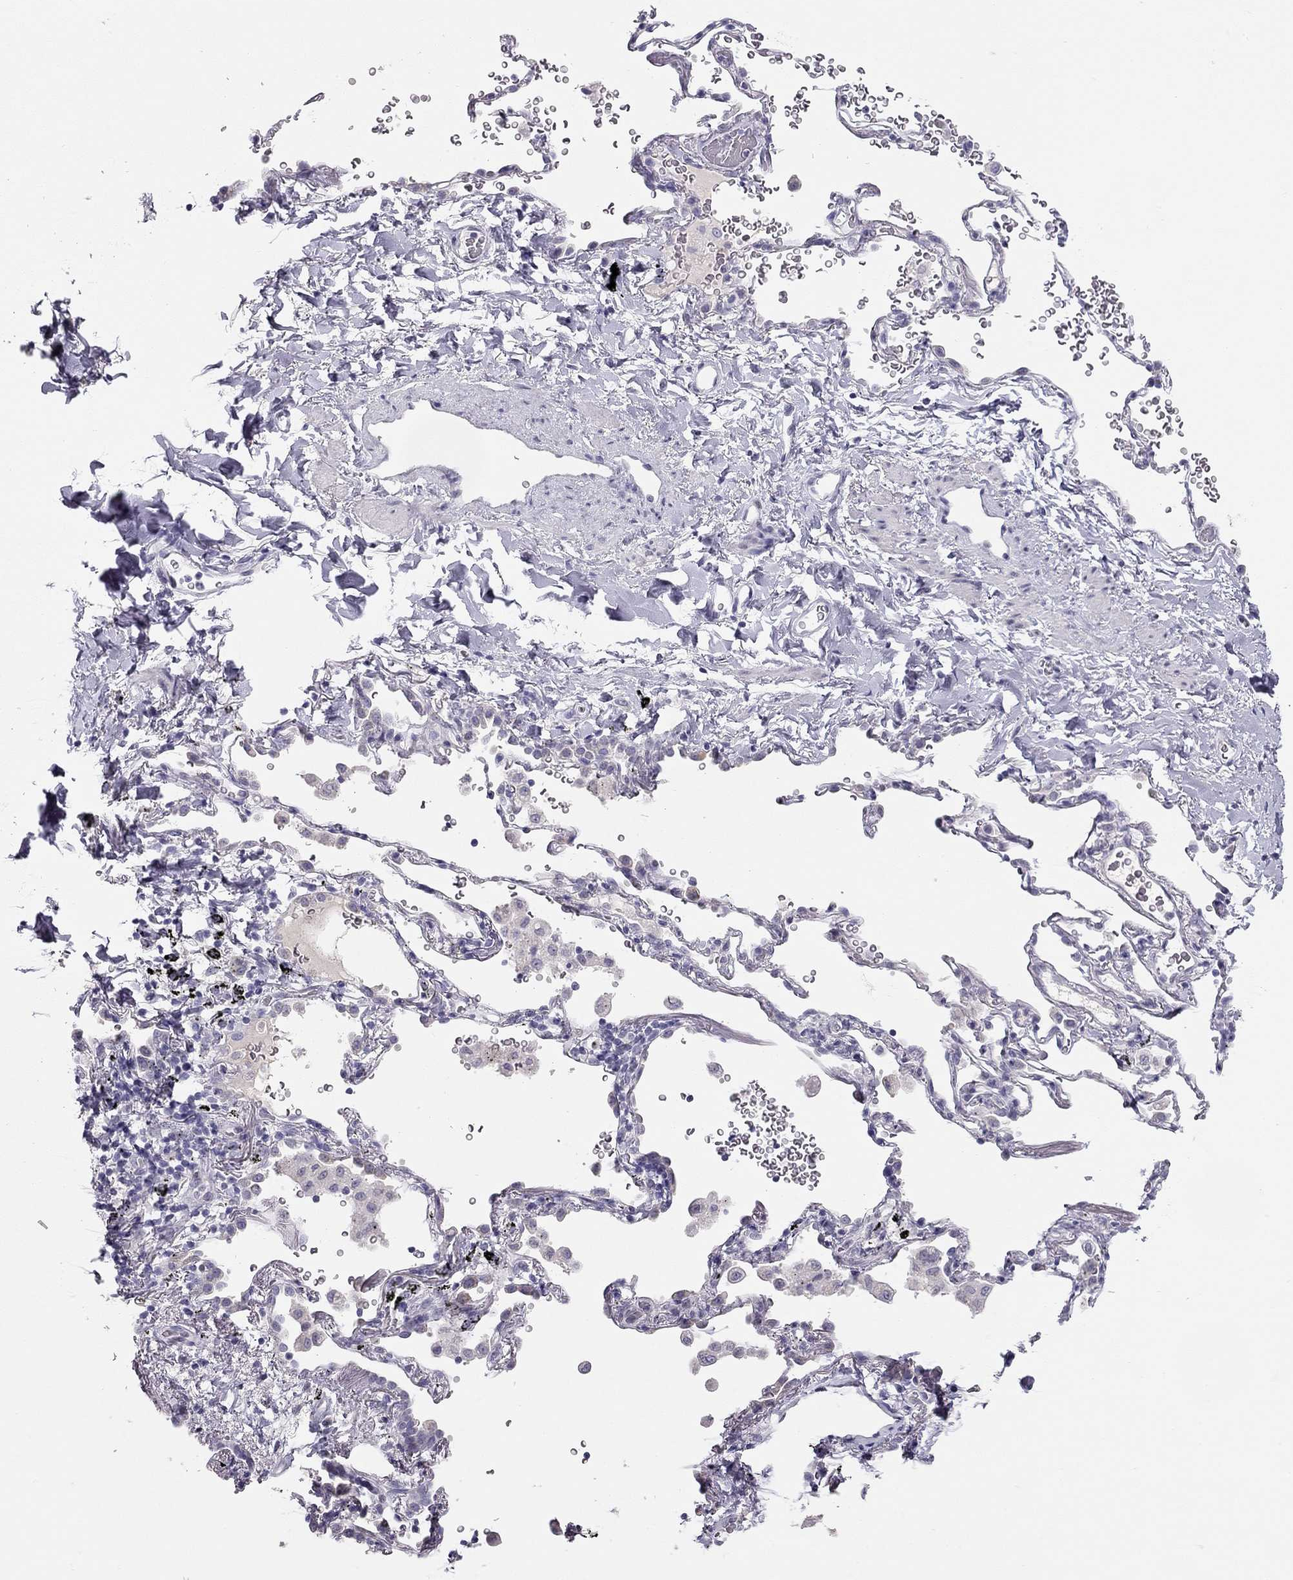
{"staining": {"intensity": "negative", "quantity": "none", "location": "none"}, "tissue": "soft tissue", "cell_type": "Fibroblasts", "image_type": "normal", "snomed": [{"axis": "morphology", "description": "Normal tissue, NOS"}, {"axis": "morphology", "description": "Adenocarcinoma, NOS"}, {"axis": "topography", "description": "Cartilage tissue"}, {"axis": "topography", "description": "Lung"}], "caption": "This is a micrograph of immunohistochemistry (IHC) staining of benign soft tissue, which shows no positivity in fibroblasts.", "gene": "KCNV2", "patient": {"sex": "male", "age": 59}}